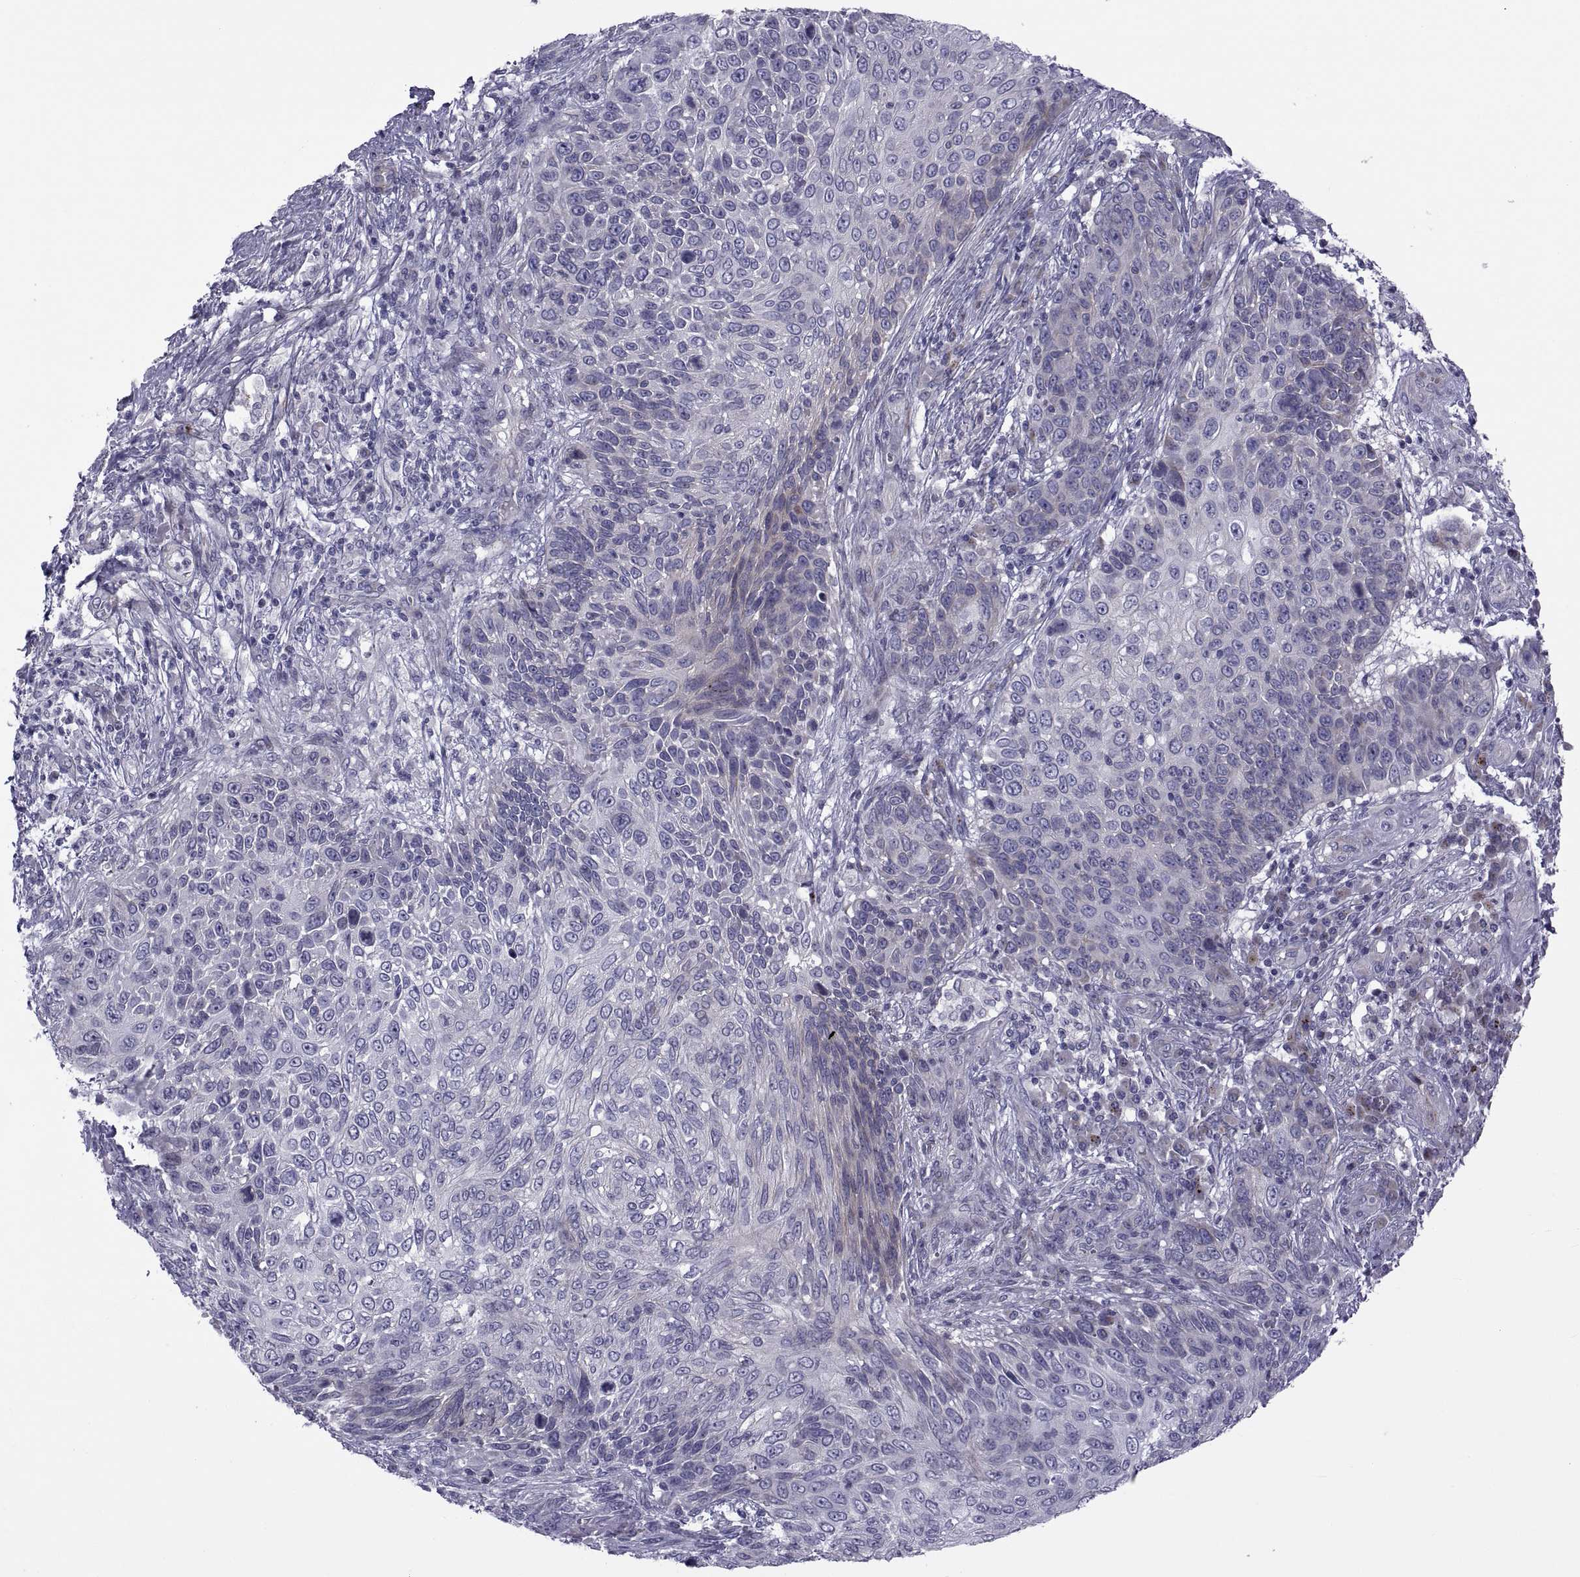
{"staining": {"intensity": "negative", "quantity": "none", "location": "none"}, "tissue": "skin cancer", "cell_type": "Tumor cells", "image_type": "cancer", "snomed": [{"axis": "morphology", "description": "Squamous cell carcinoma, NOS"}, {"axis": "topography", "description": "Skin"}], "caption": "Tumor cells are negative for brown protein staining in skin squamous cell carcinoma.", "gene": "TMEM158", "patient": {"sex": "male", "age": 92}}